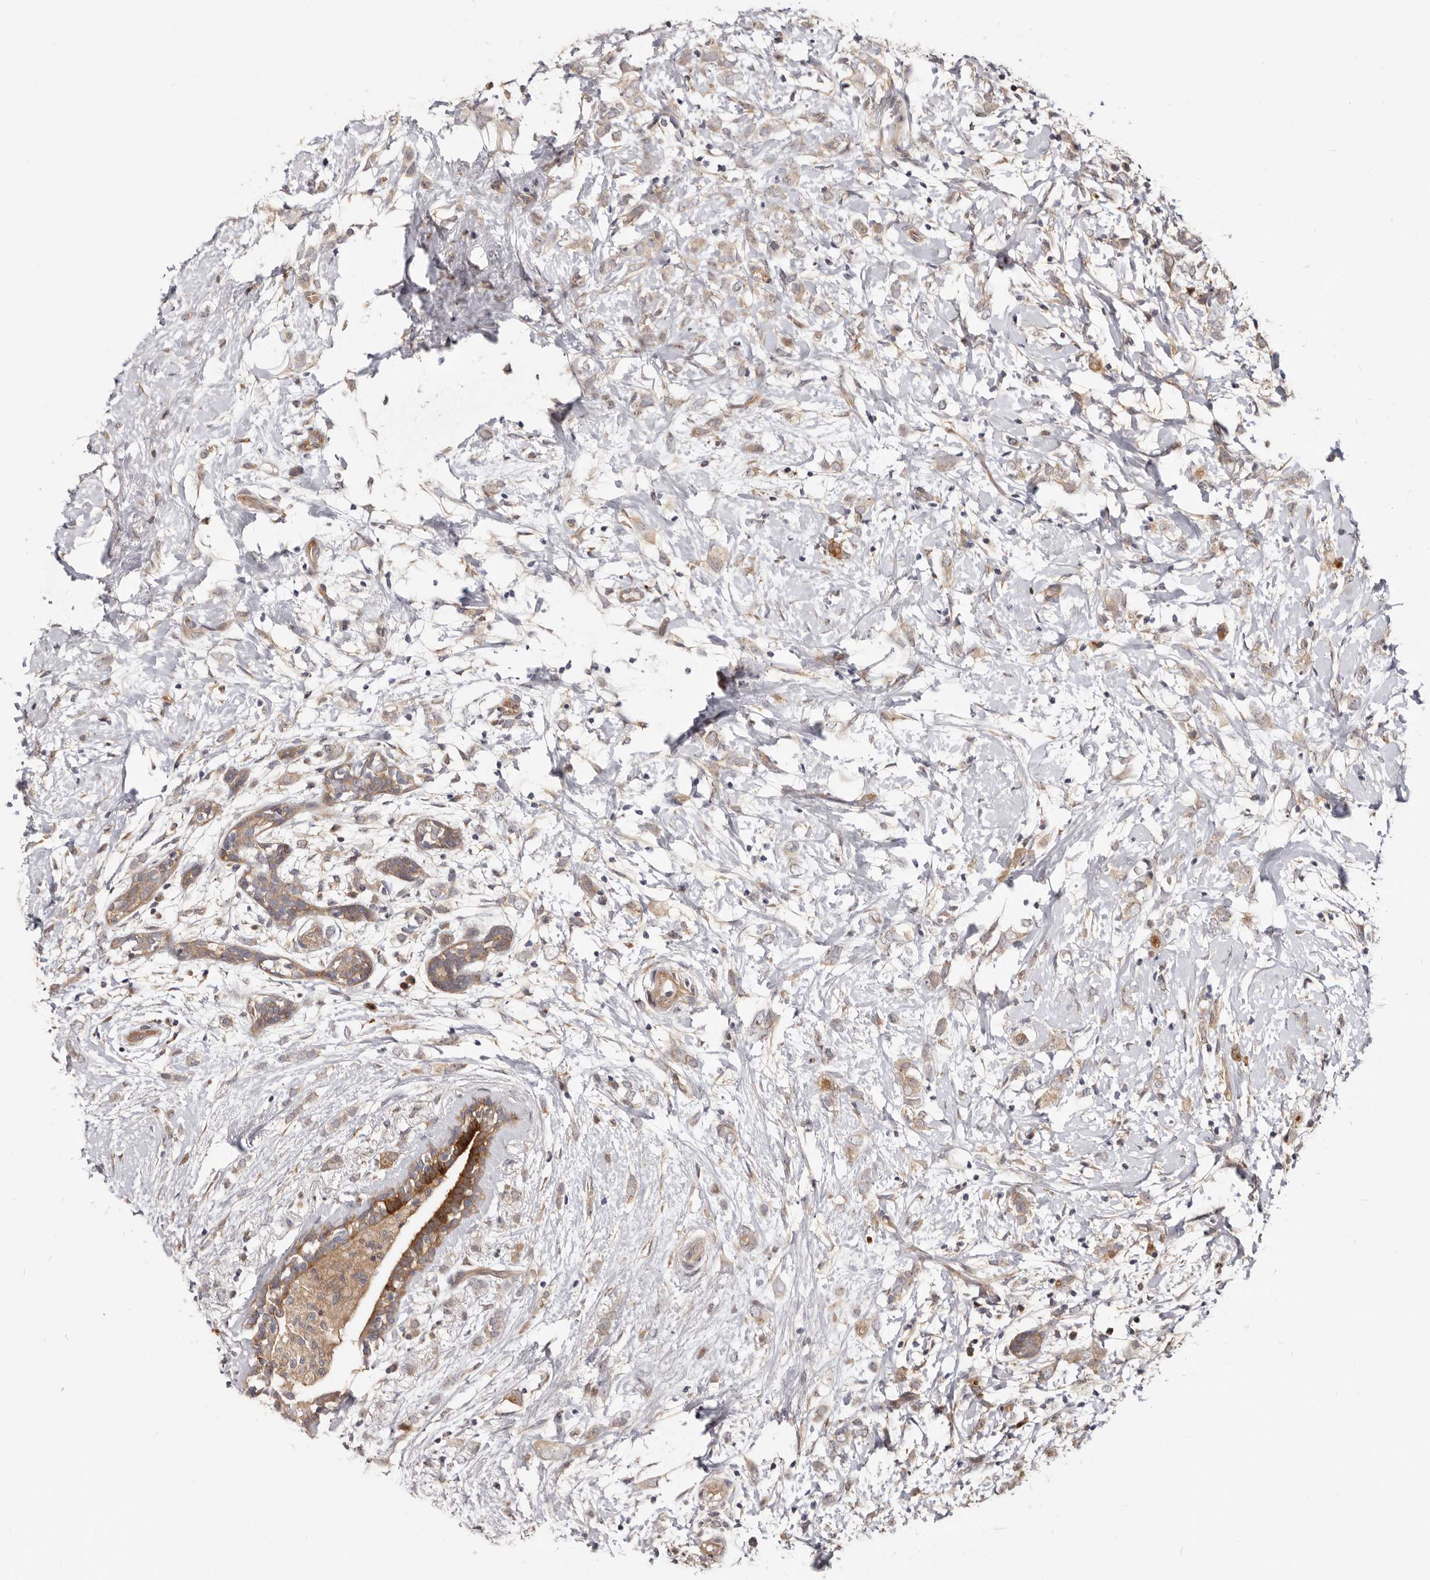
{"staining": {"intensity": "weak", "quantity": ">75%", "location": "cytoplasmic/membranous"}, "tissue": "breast cancer", "cell_type": "Tumor cells", "image_type": "cancer", "snomed": [{"axis": "morphology", "description": "Normal tissue, NOS"}, {"axis": "morphology", "description": "Lobular carcinoma"}, {"axis": "topography", "description": "Breast"}], "caption": "Protein expression by IHC shows weak cytoplasmic/membranous staining in approximately >75% of tumor cells in lobular carcinoma (breast). (Stains: DAB (3,3'-diaminobenzidine) in brown, nuclei in blue, Microscopy: brightfield microscopy at high magnification).", "gene": "GPATCH4", "patient": {"sex": "female", "age": 47}}